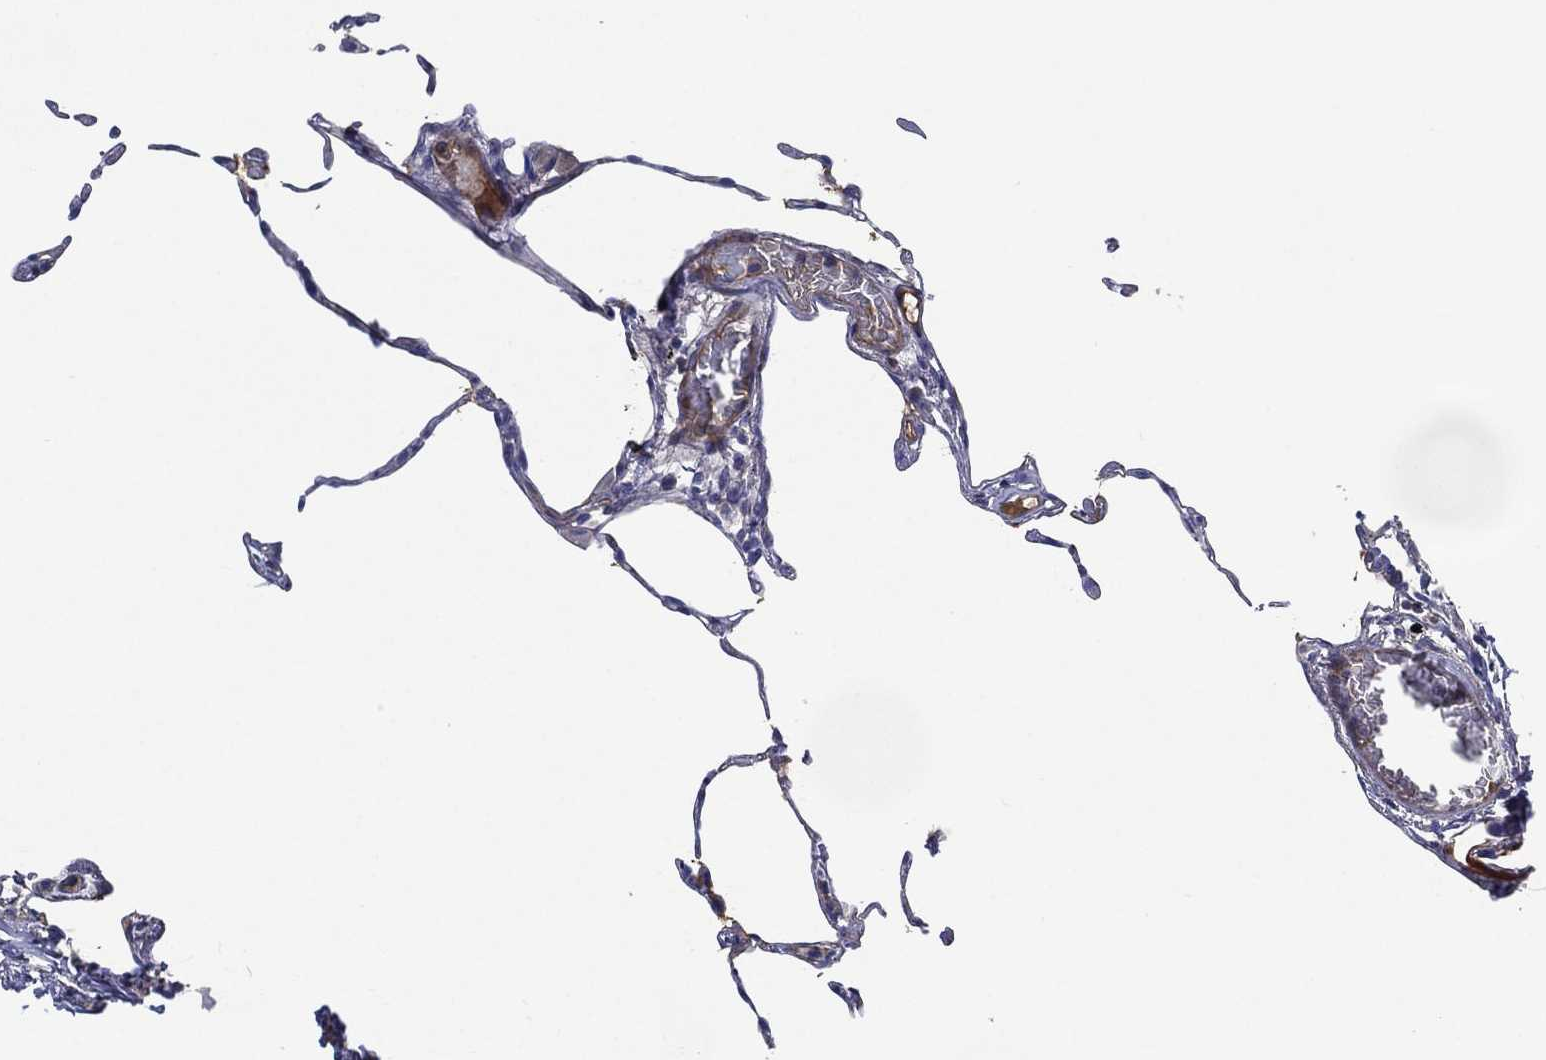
{"staining": {"intensity": "negative", "quantity": "none", "location": "none"}, "tissue": "lung", "cell_type": "Alveolar cells", "image_type": "normal", "snomed": [{"axis": "morphology", "description": "Normal tissue, NOS"}, {"axis": "topography", "description": "Lung"}], "caption": "Immunohistochemistry (IHC) of unremarkable lung demonstrates no staining in alveolar cells. (Brightfield microscopy of DAB (3,3'-diaminobenzidine) IHC at high magnification).", "gene": "TMPRSS11D", "patient": {"sex": "female", "age": 57}}